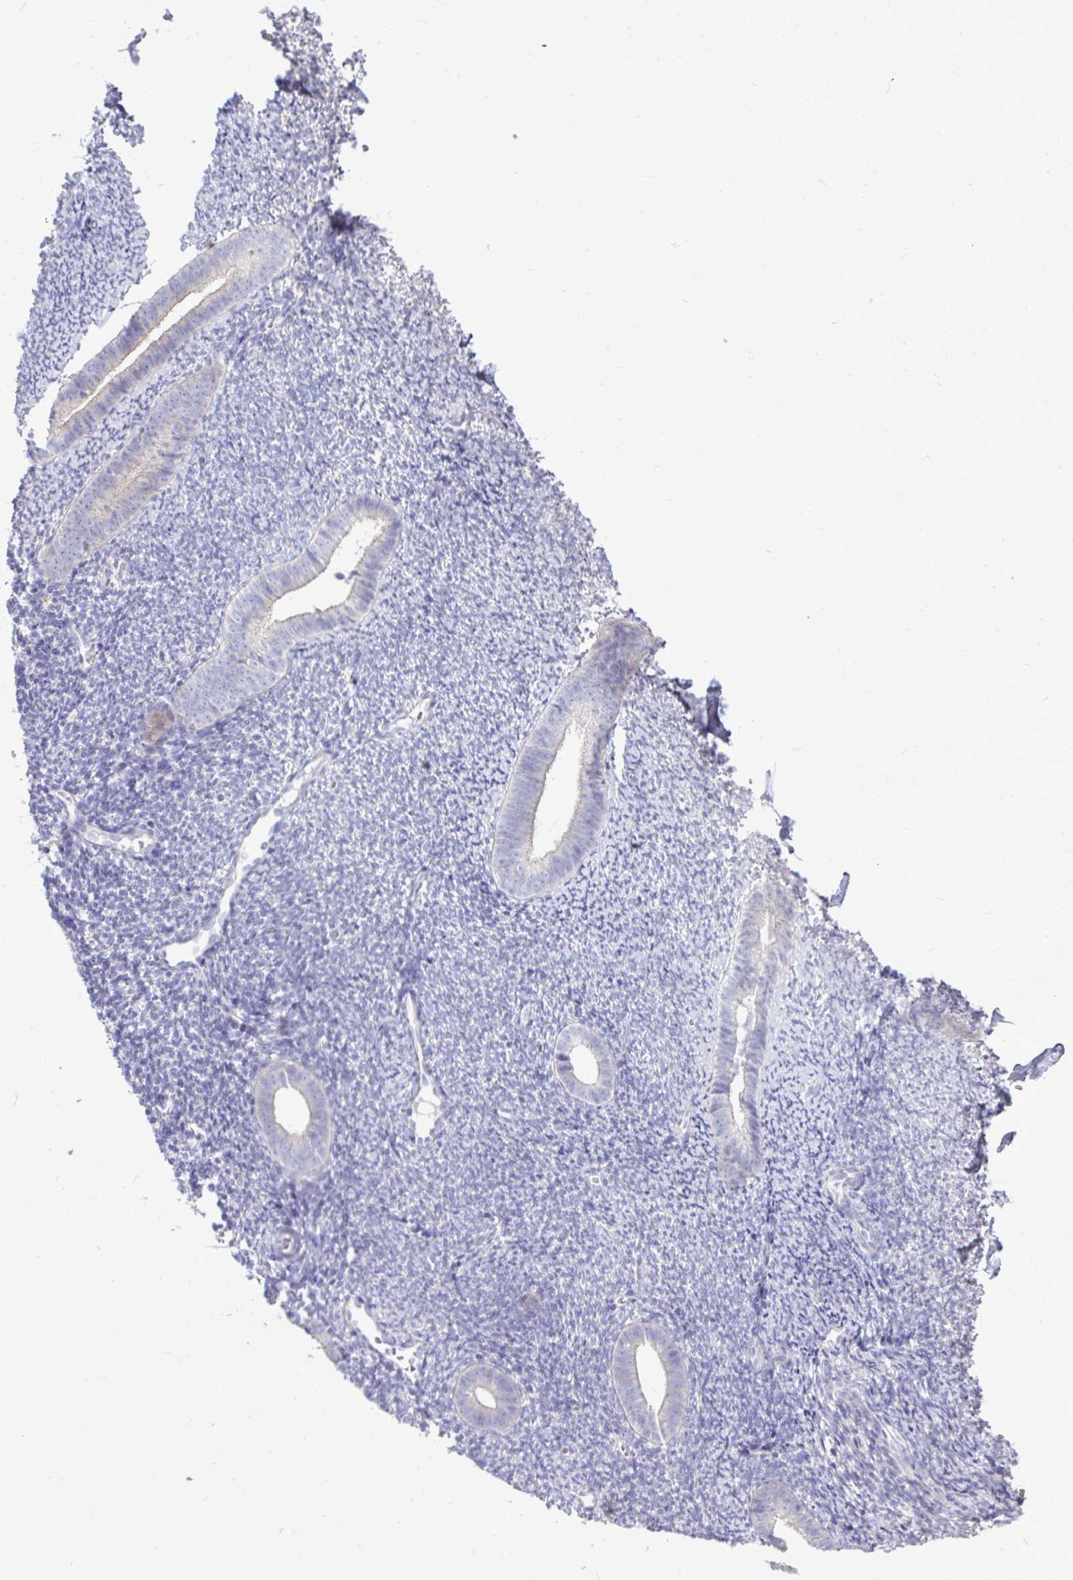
{"staining": {"intensity": "negative", "quantity": "none", "location": "none"}, "tissue": "endometrium", "cell_type": "Cells in endometrial stroma", "image_type": "normal", "snomed": [{"axis": "morphology", "description": "Normal tissue, NOS"}, {"axis": "topography", "description": "Endometrium"}], "caption": "DAB (3,3'-diaminobenzidine) immunohistochemical staining of benign endometrium reveals no significant staining in cells in endometrial stroma. (DAB (3,3'-diaminobenzidine) immunohistochemistry with hematoxylin counter stain).", "gene": "OR8D1", "patient": {"sex": "female", "age": 39}}